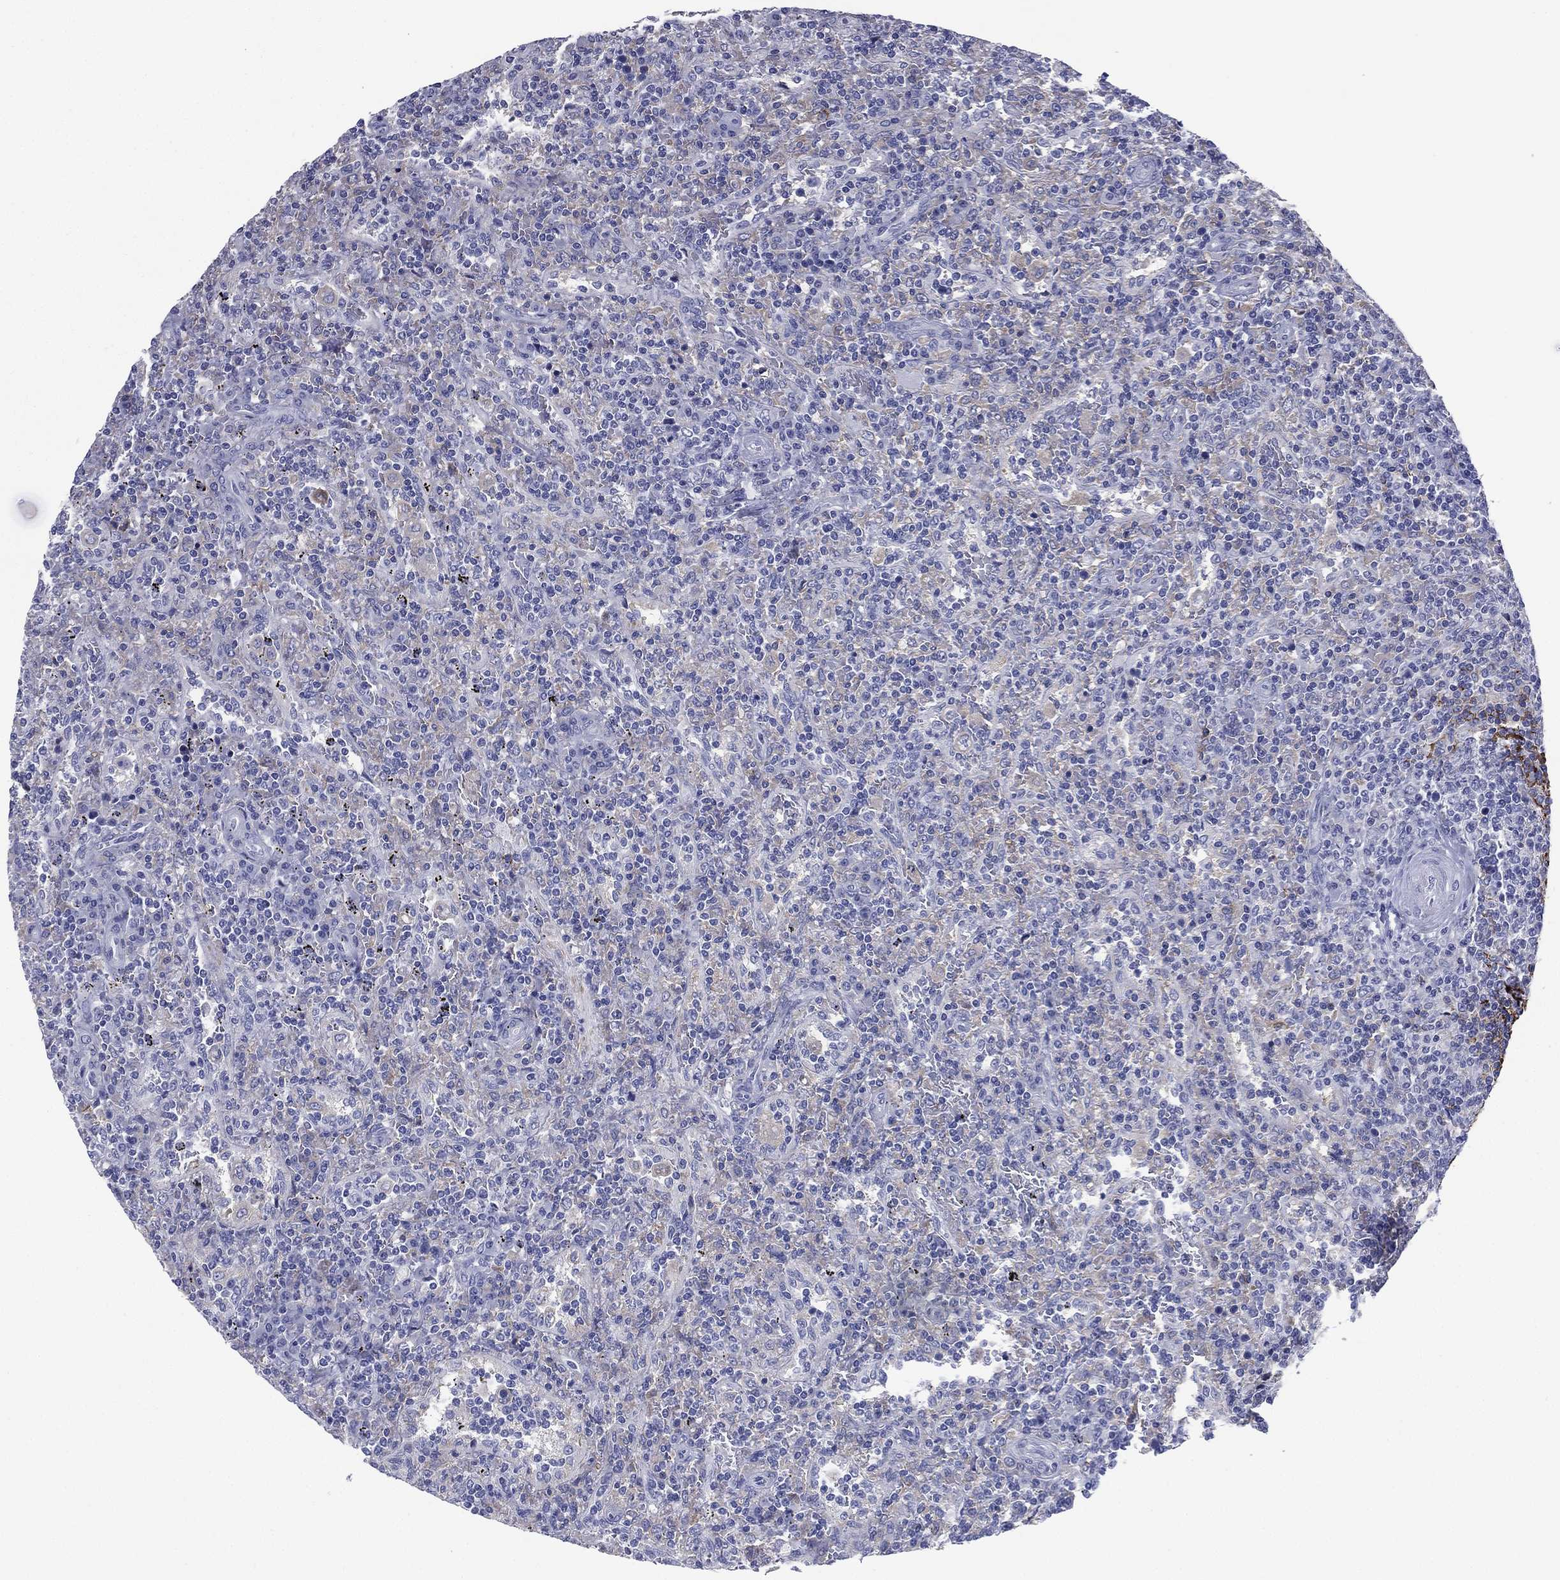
{"staining": {"intensity": "negative", "quantity": "none", "location": "none"}, "tissue": "lymphoma", "cell_type": "Tumor cells", "image_type": "cancer", "snomed": [{"axis": "morphology", "description": "Malignant lymphoma, non-Hodgkin's type, Low grade"}, {"axis": "topography", "description": "Spleen"}], "caption": "There is no significant positivity in tumor cells of malignant lymphoma, non-Hodgkin's type (low-grade).", "gene": "FCER2", "patient": {"sex": "male", "age": 62}}